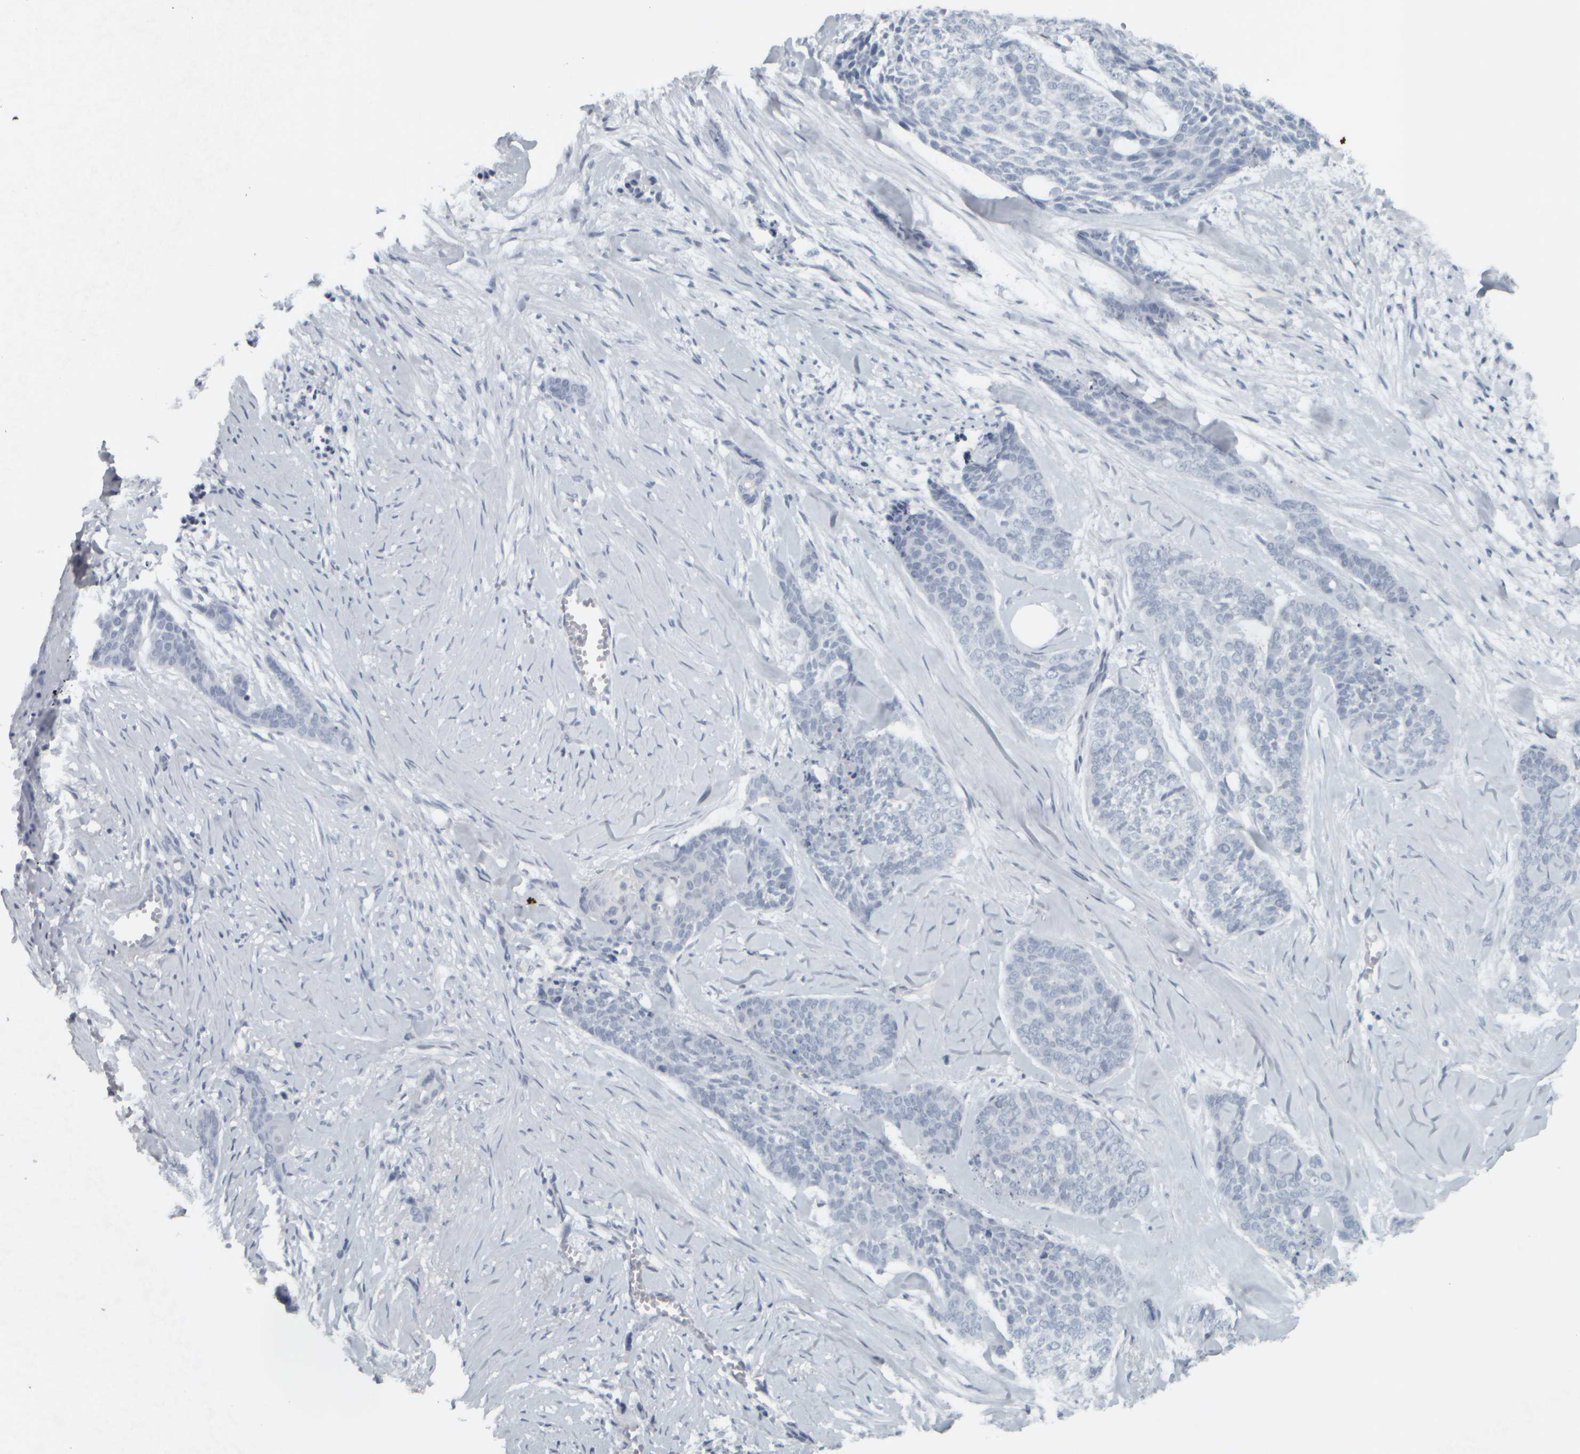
{"staining": {"intensity": "negative", "quantity": "none", "location": "none"}, "tissue": "skin cancer", "cell_type": "Tumor cells", "image_type": "cancer", "snomed": [{"axis": "morphology", "description": "Basal cell carcinoma"}, {"axis": "topography", "description": "Skin"}], "caption": "High magnification brightfield microscopy of skin cancer stained with DAB (brown) and counterstained with hematoxylin (blue): tumor cells show no significant expression.", "gene": "NAPG", "patient": {"sex": "female", "age": 64}}